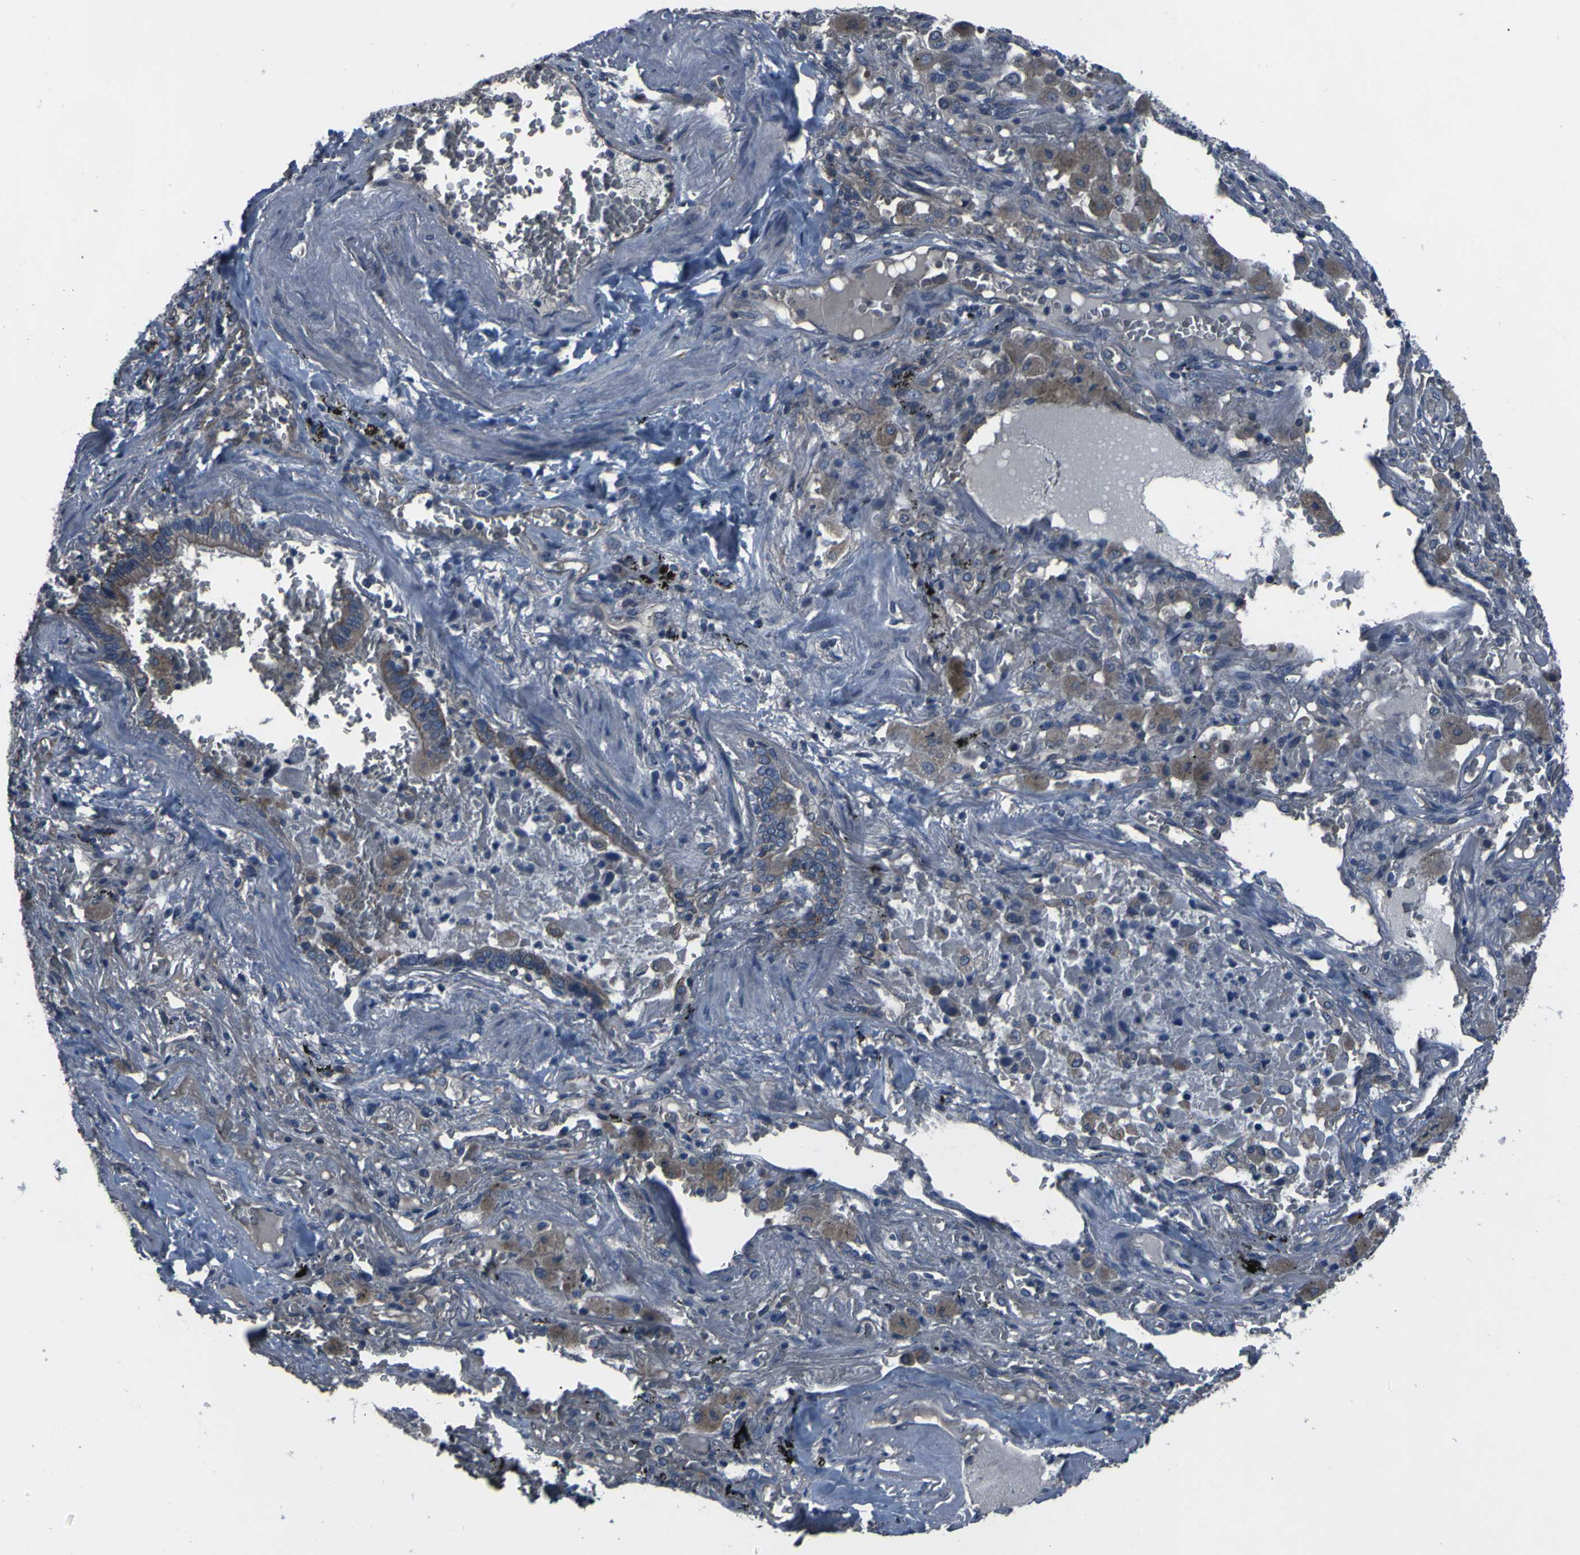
{"staining": {"intensity": "weak", "quantity": "25%-75%", "location": "cytoplasmic/membranous"}, "tissue": "lung cancer", "cell_type": "Tumor cells", "image_type": "cancer", "snomed": [{"axis": "morphology", "description": "Squamous cell carcinoma, NOS"}, {"axis": "topography", "description": "Lung"}], "caption": "Lung cancer (squamous cell carcinoma) stained with DAB (3,3'-diaminobenzidine) immunohistochemistry (IHC) displays low levels of weak cytoplasmic/membranous staining in about 25%-75% of tumor cells.", "gene": "GRAMD1A", "patient": {"sex": "male", "age": 57}}